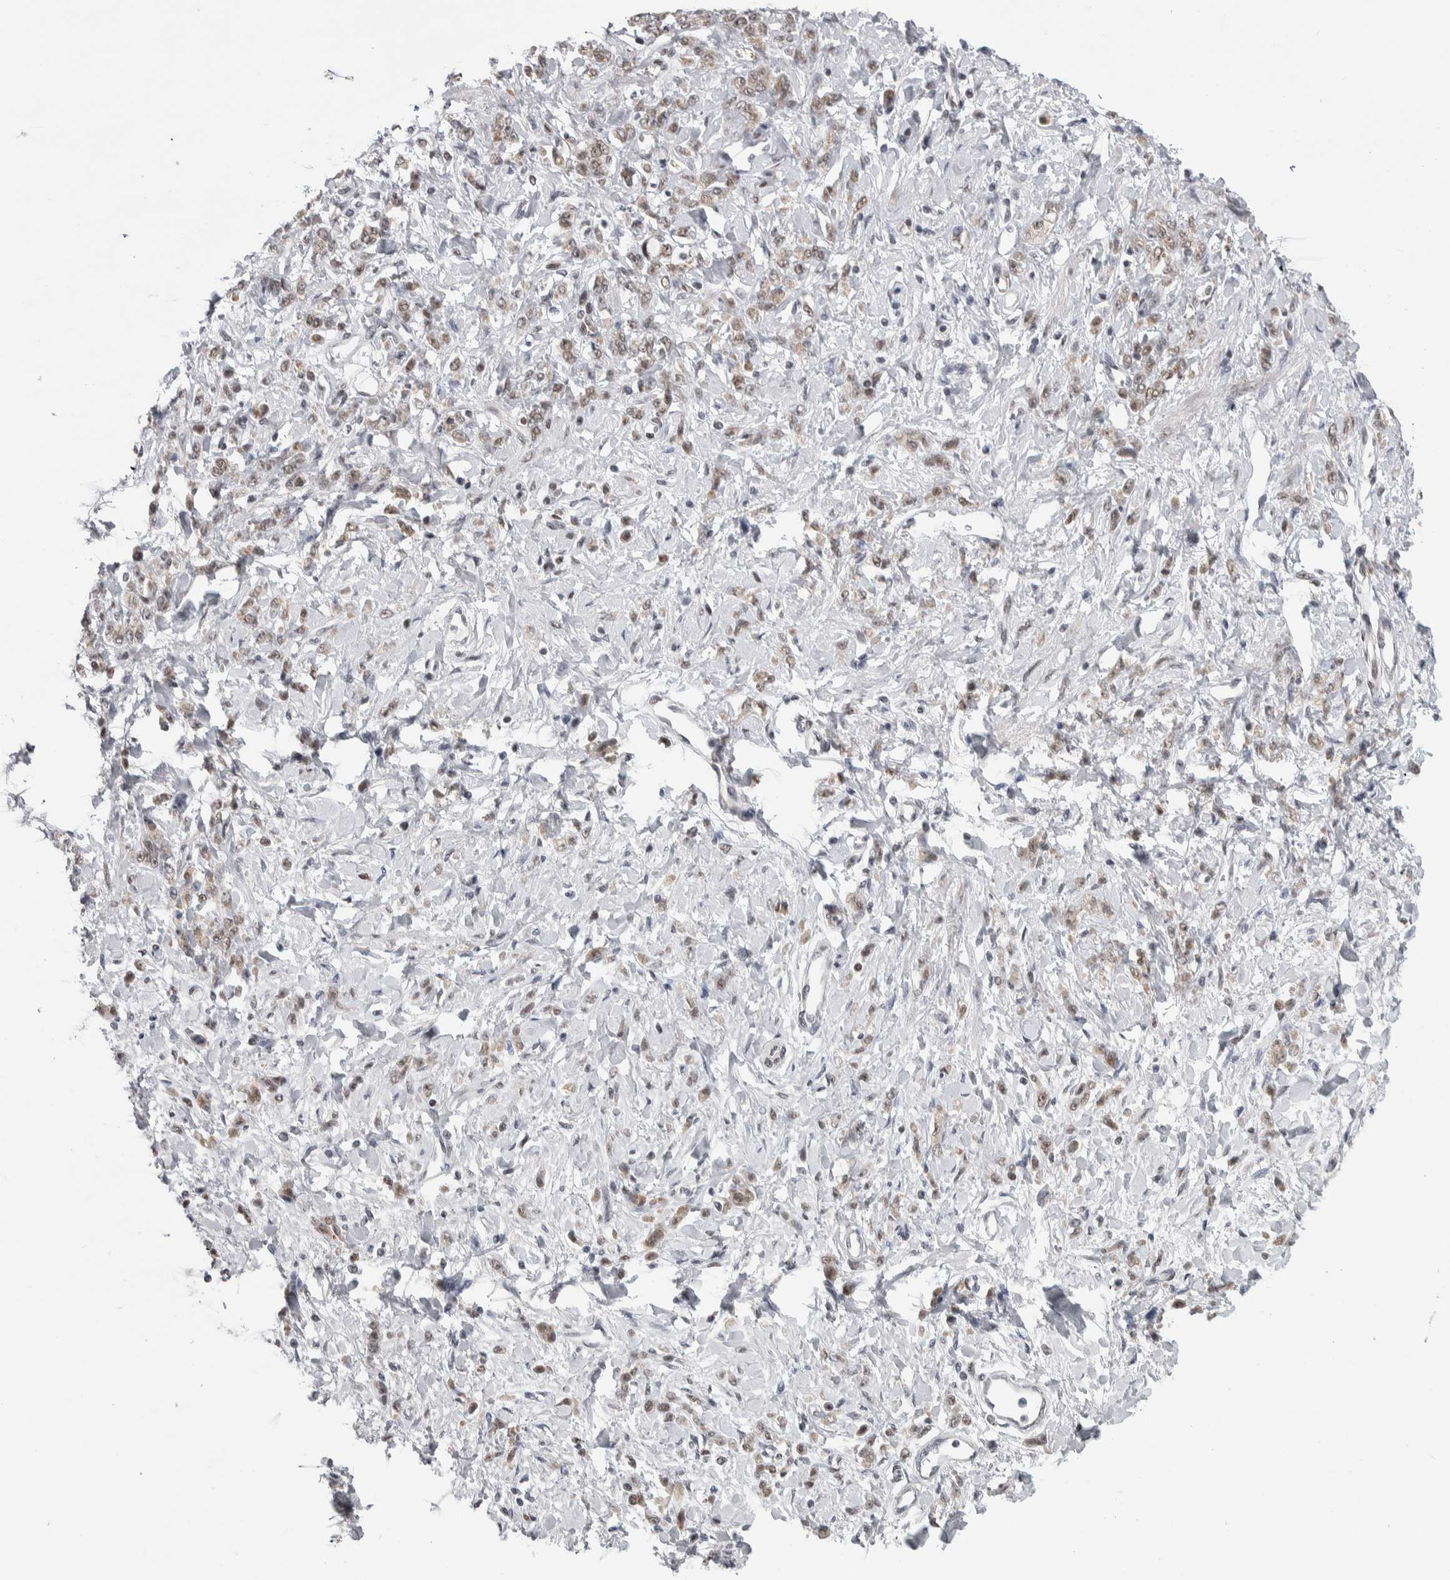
{"staining": {"intensity": "moderate", "quantity": "25%-75%", "location": "cytoplasmic/membranous"}, "tissue": "stomach cancer", "cell_type": "Tumor cells", "image_type": "cancer", "snomed": [{"axis": "morphology", "description": "Normal tissue, NOS"}, {"axis": "morphology", "description": "Adenocarcinoma, NOS"}, {"axis": "topography", "description": "Stomach"}], "caption": "Protein expression analysis of stomach adenocarcinoma displays moderate cytoplasmic/membranous positivity in approximately 25%-75% of tumor cells. The staining is performed using DAB (3,3'-diaminobenzidine) brown chromogen to label protein expression. The nuclei are counter-stained blue using hematoxylin.", "gene": "HEXIM2", "patient": {"sex": "male", "age": 82}}